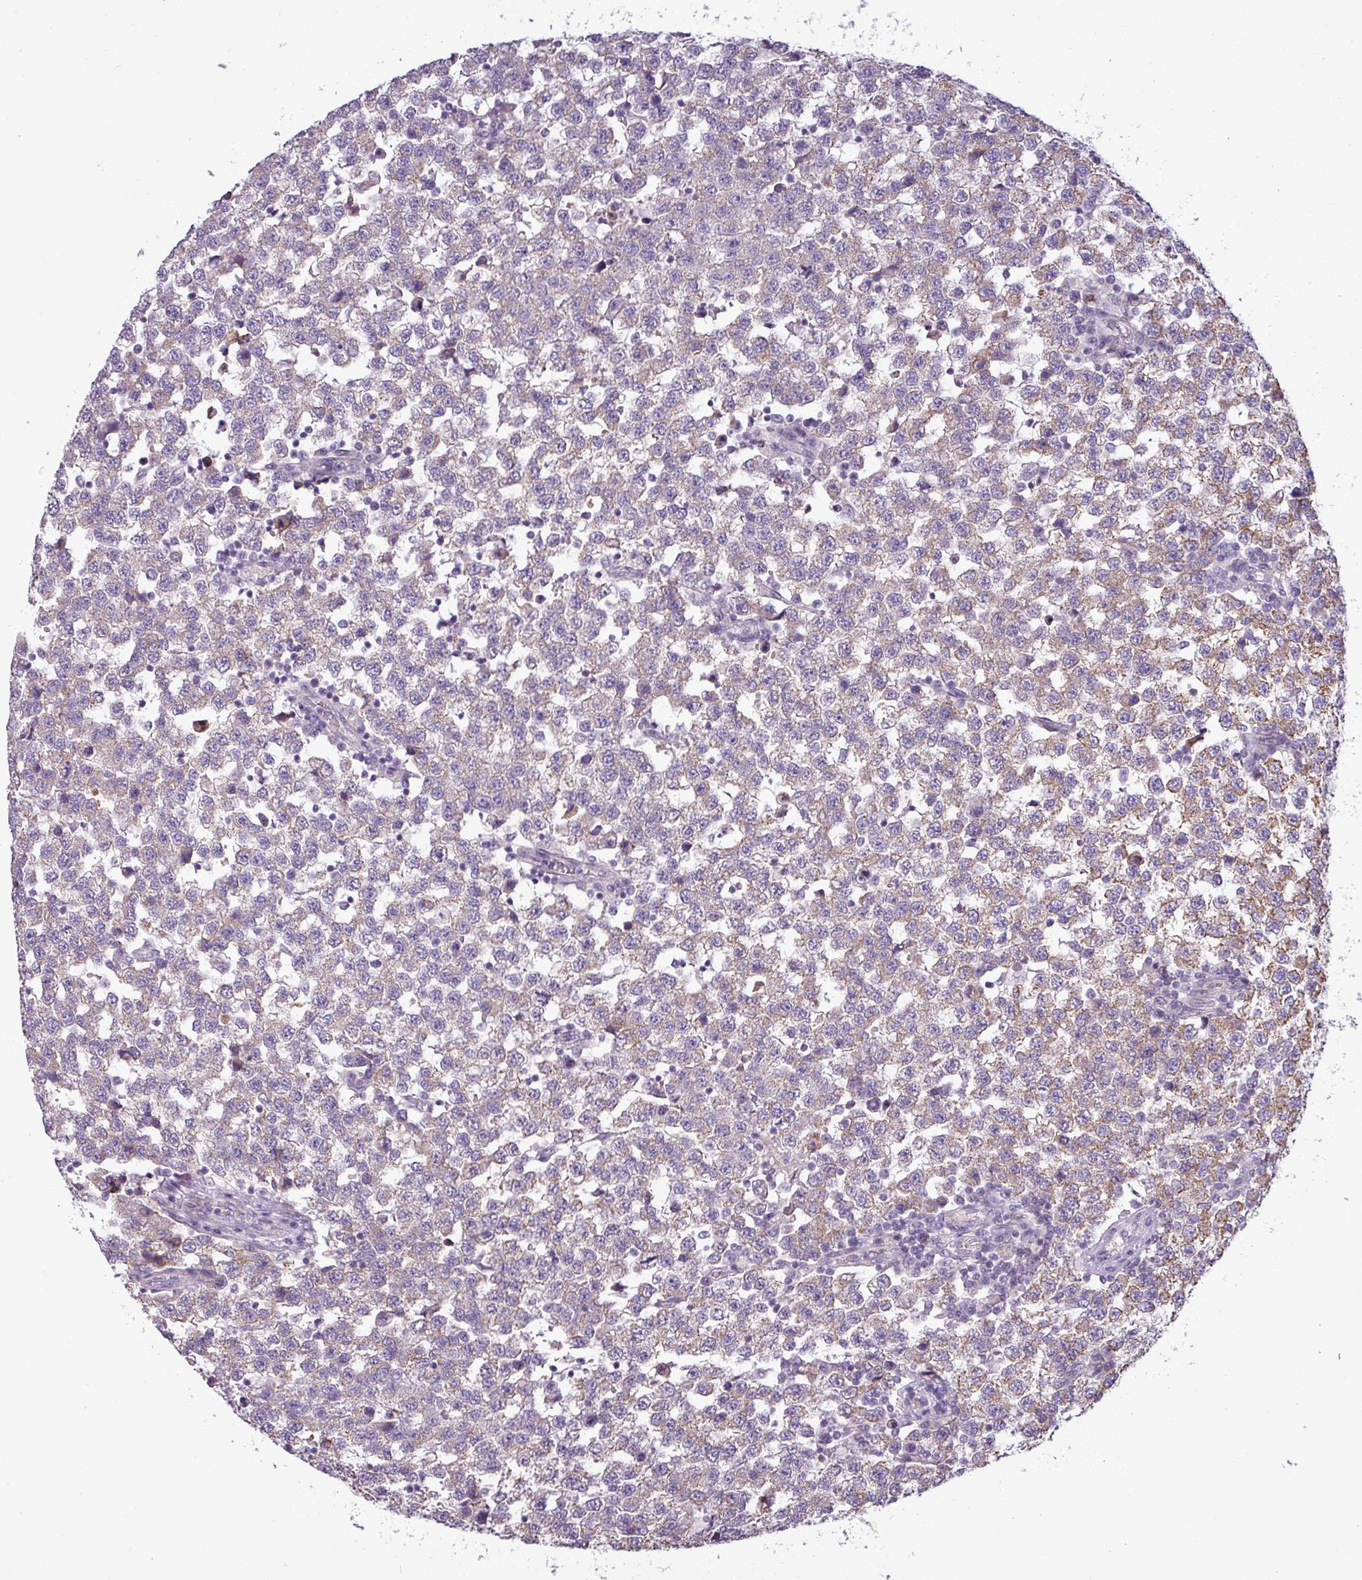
{"staining": {"intensity": "moderate", "quantity": "25%-75%", "location": "cytoplasmic/membranous"}, "tissue": "testis cancer", "cell_type": "Tumor cells", "image_type": "cancer", "snomed": [{"axis": "morphology", "description": "Seminoma, NOS"}, {"axis": "topography", "description": "Testis"}], "caption": "Protein expression by immunohistochemistry displays moderate cytoplasmic/membranous positivity in about 25%-75% of tumor cells in testis cancer (seminoma).", "gene": "PNMA6A", "patient": {"sex": "male", "age": 34}}